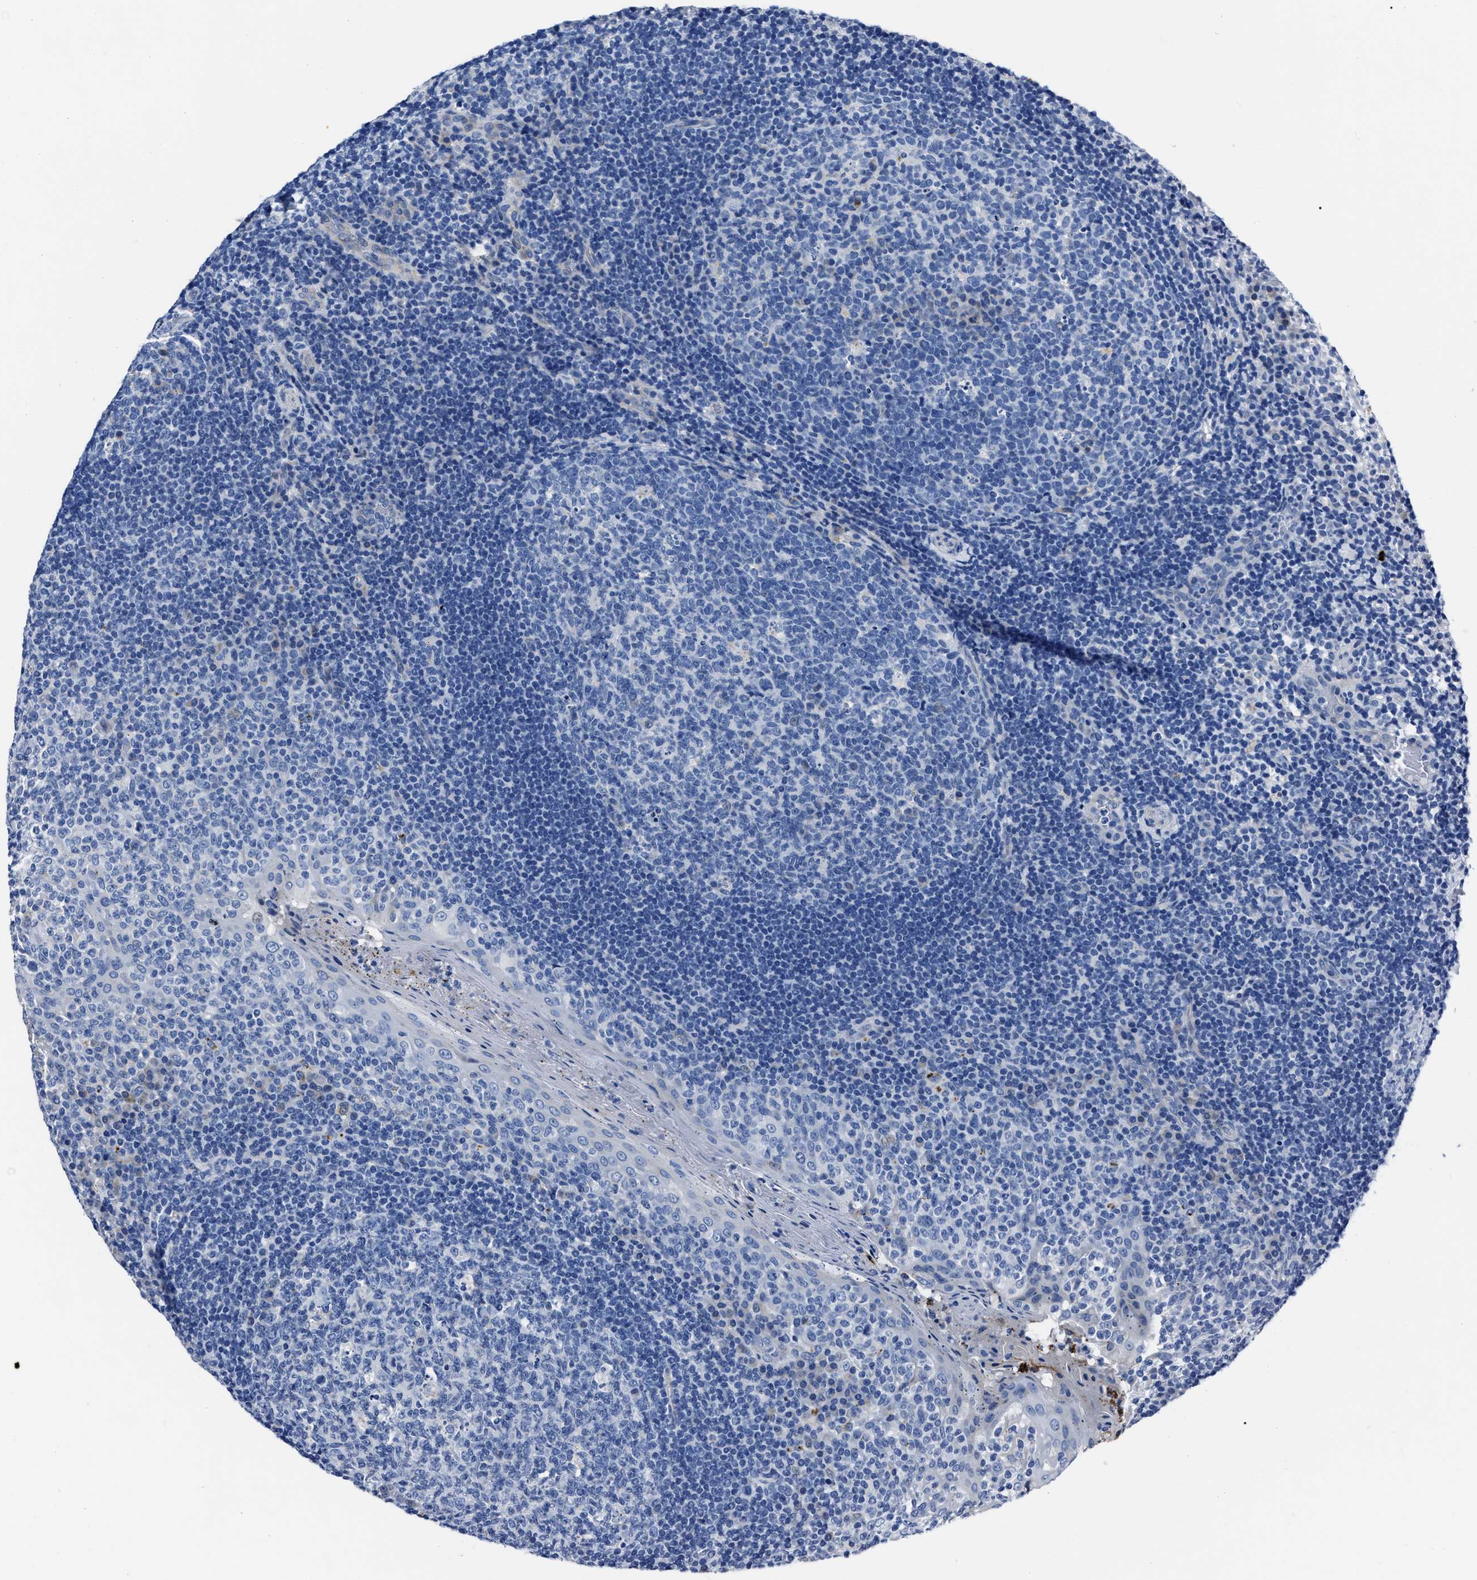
{"staining": {"intensity": "negative", "quantity": "none", "location": "none"}, "tissue": "tonsil", "cell_type": "Germinal center cells", "image_type": "normal", "snomed": [{"axis": "morphology", "description": "Normal tissue, NOS"}, {"axis": "topography", "description": "Tonsil"}], "caption": "DAB immunohistochemical staining of benign tonsil exhibits no significant expression in germinal center cells. (Stains: DAB immunohistochemistry with hematoxylin counter stain, Microscopy: brightfield microscopy at high magnification).", "gene": "MOV10L1", "patient": {"sex": "female", "age": 19}}